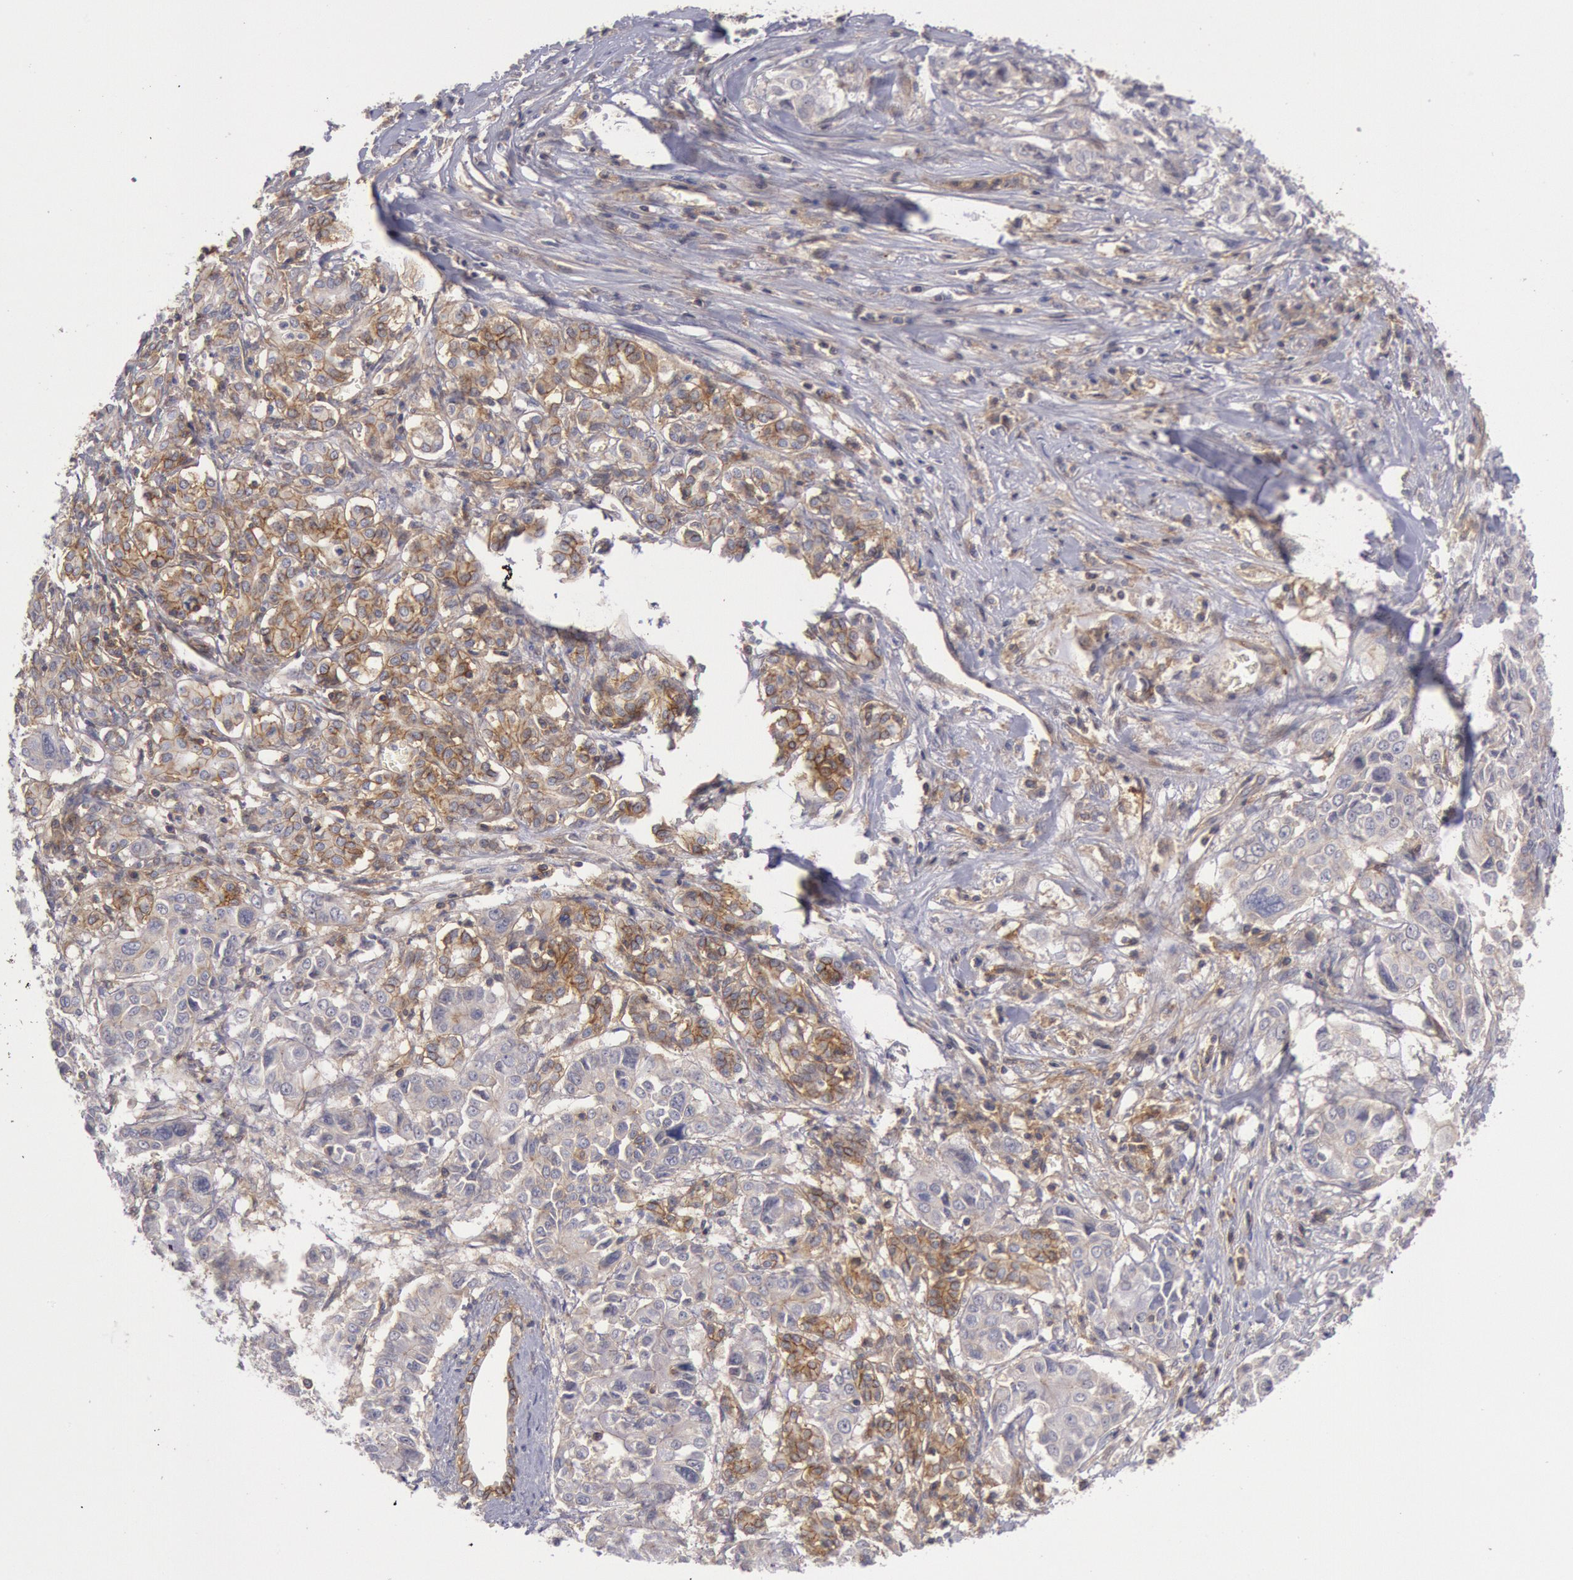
{"staining": {"intensity": "weak", "quantity": "25%-75%", "location": "cytoplasmic/membranous"}, "tissue": "pancreatic cancer", "cell_type": "Tumor cells", "image_type": "cancer", "snomed": [{"axis": "morphology", "description": "Adenocarcinoma, NOS"}, {"axis": "topography", "description": "Pancreas"}], "caption": "Human pancreatic adenocarcinoma stained with a protein marker exhibits weak staining in tumor cells.", "gene": "STX4", "patient": {"sex": "female", "age": 52}}